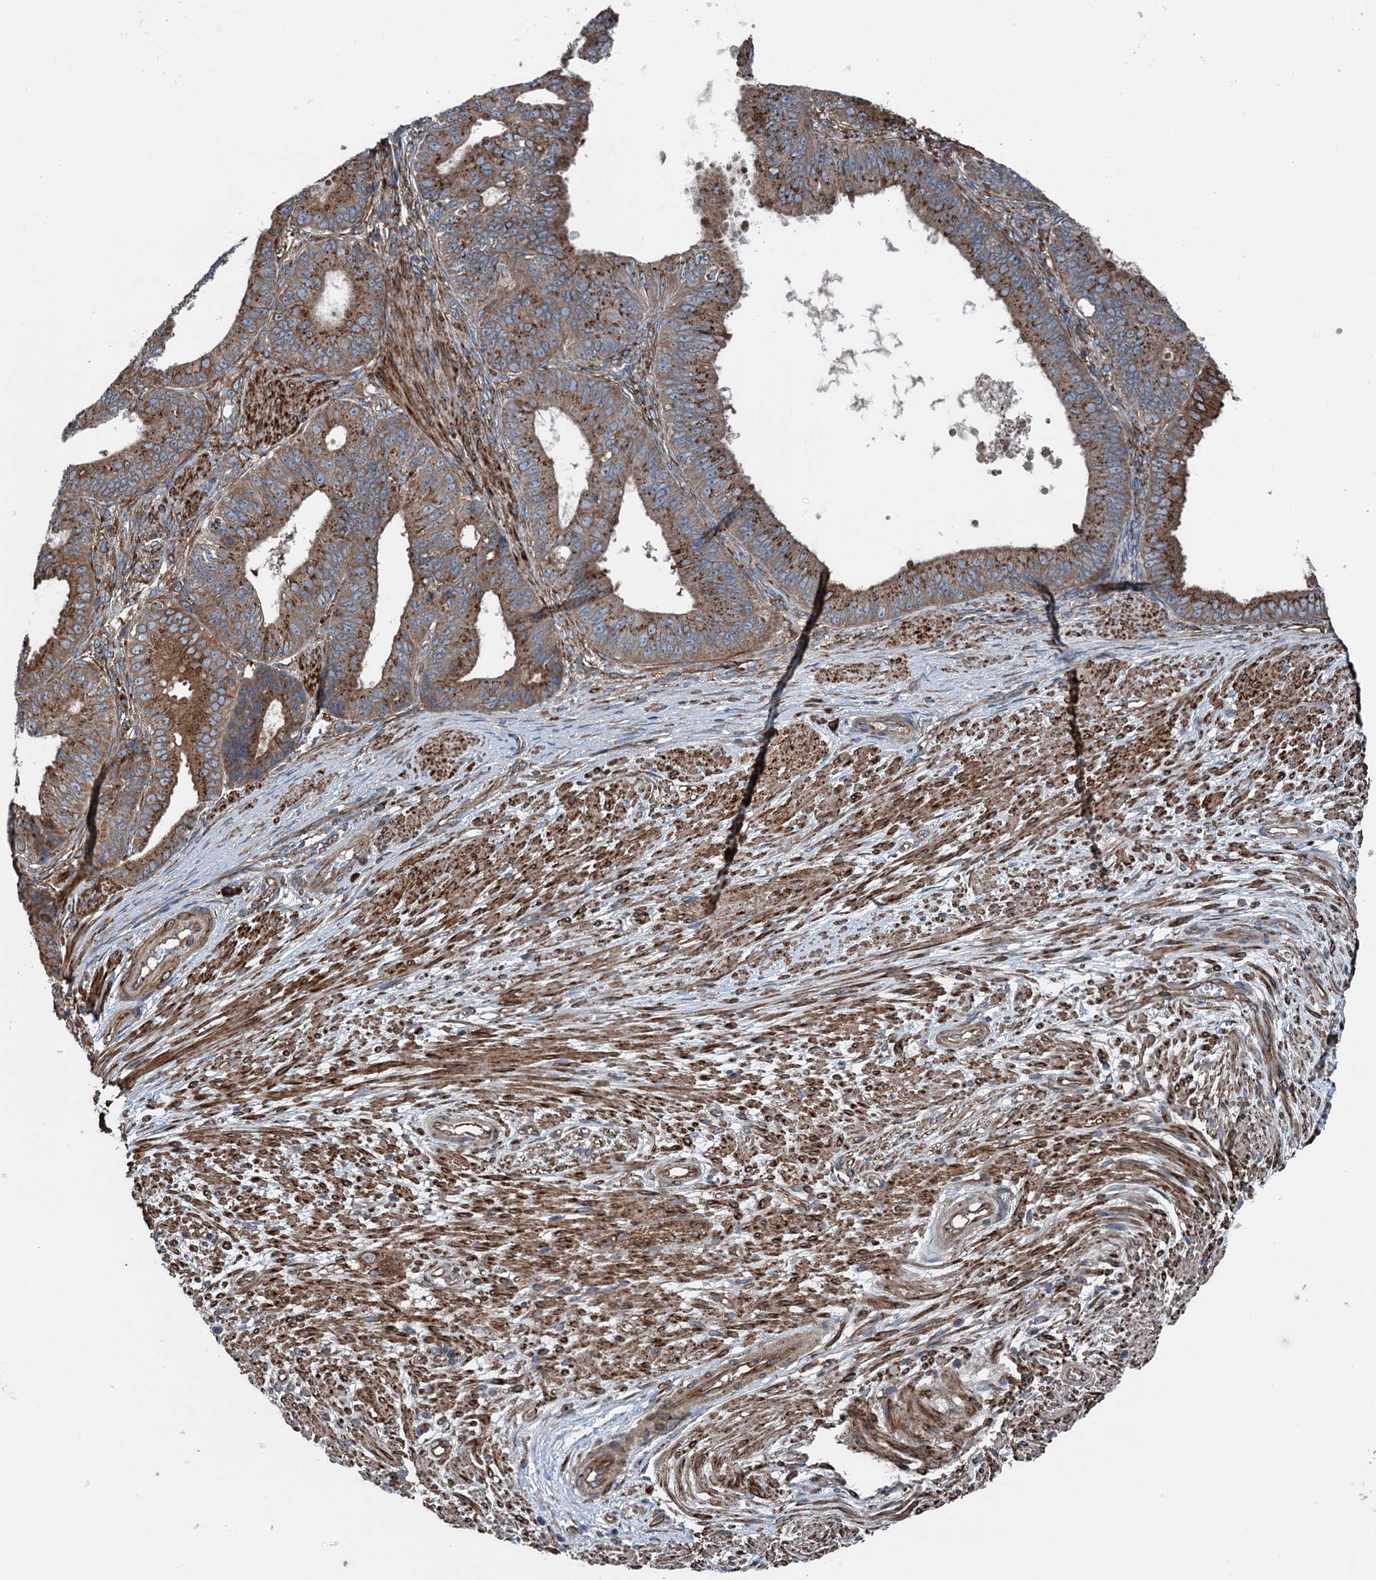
{"staining": {"intensity": "moderate", "quantity": ">75%", "location": "cytoplasmic/membranous"}, "tissue": "ovarian cancer", "cell_type": "Tumor cells", "image_type": "cancer", "snomed": [{"axis": "morphology", "description": "Carcinoma, endometroid"}, {"axis": "topography", "description": "Appendix"}, {"axis": "topography", "description": "Ovary"}], "caption": "The micrograph exhibits a brown stain indicating the presence of a protein in the cytoplasmic/membranous of tumor cells in endometroid carcinoma (ovarian). (brown staining indicates protein expression, while blue staining denotes nuclei).", "gene": "CALCOCO1", "patient": {"sex": "female", "age": 42}}